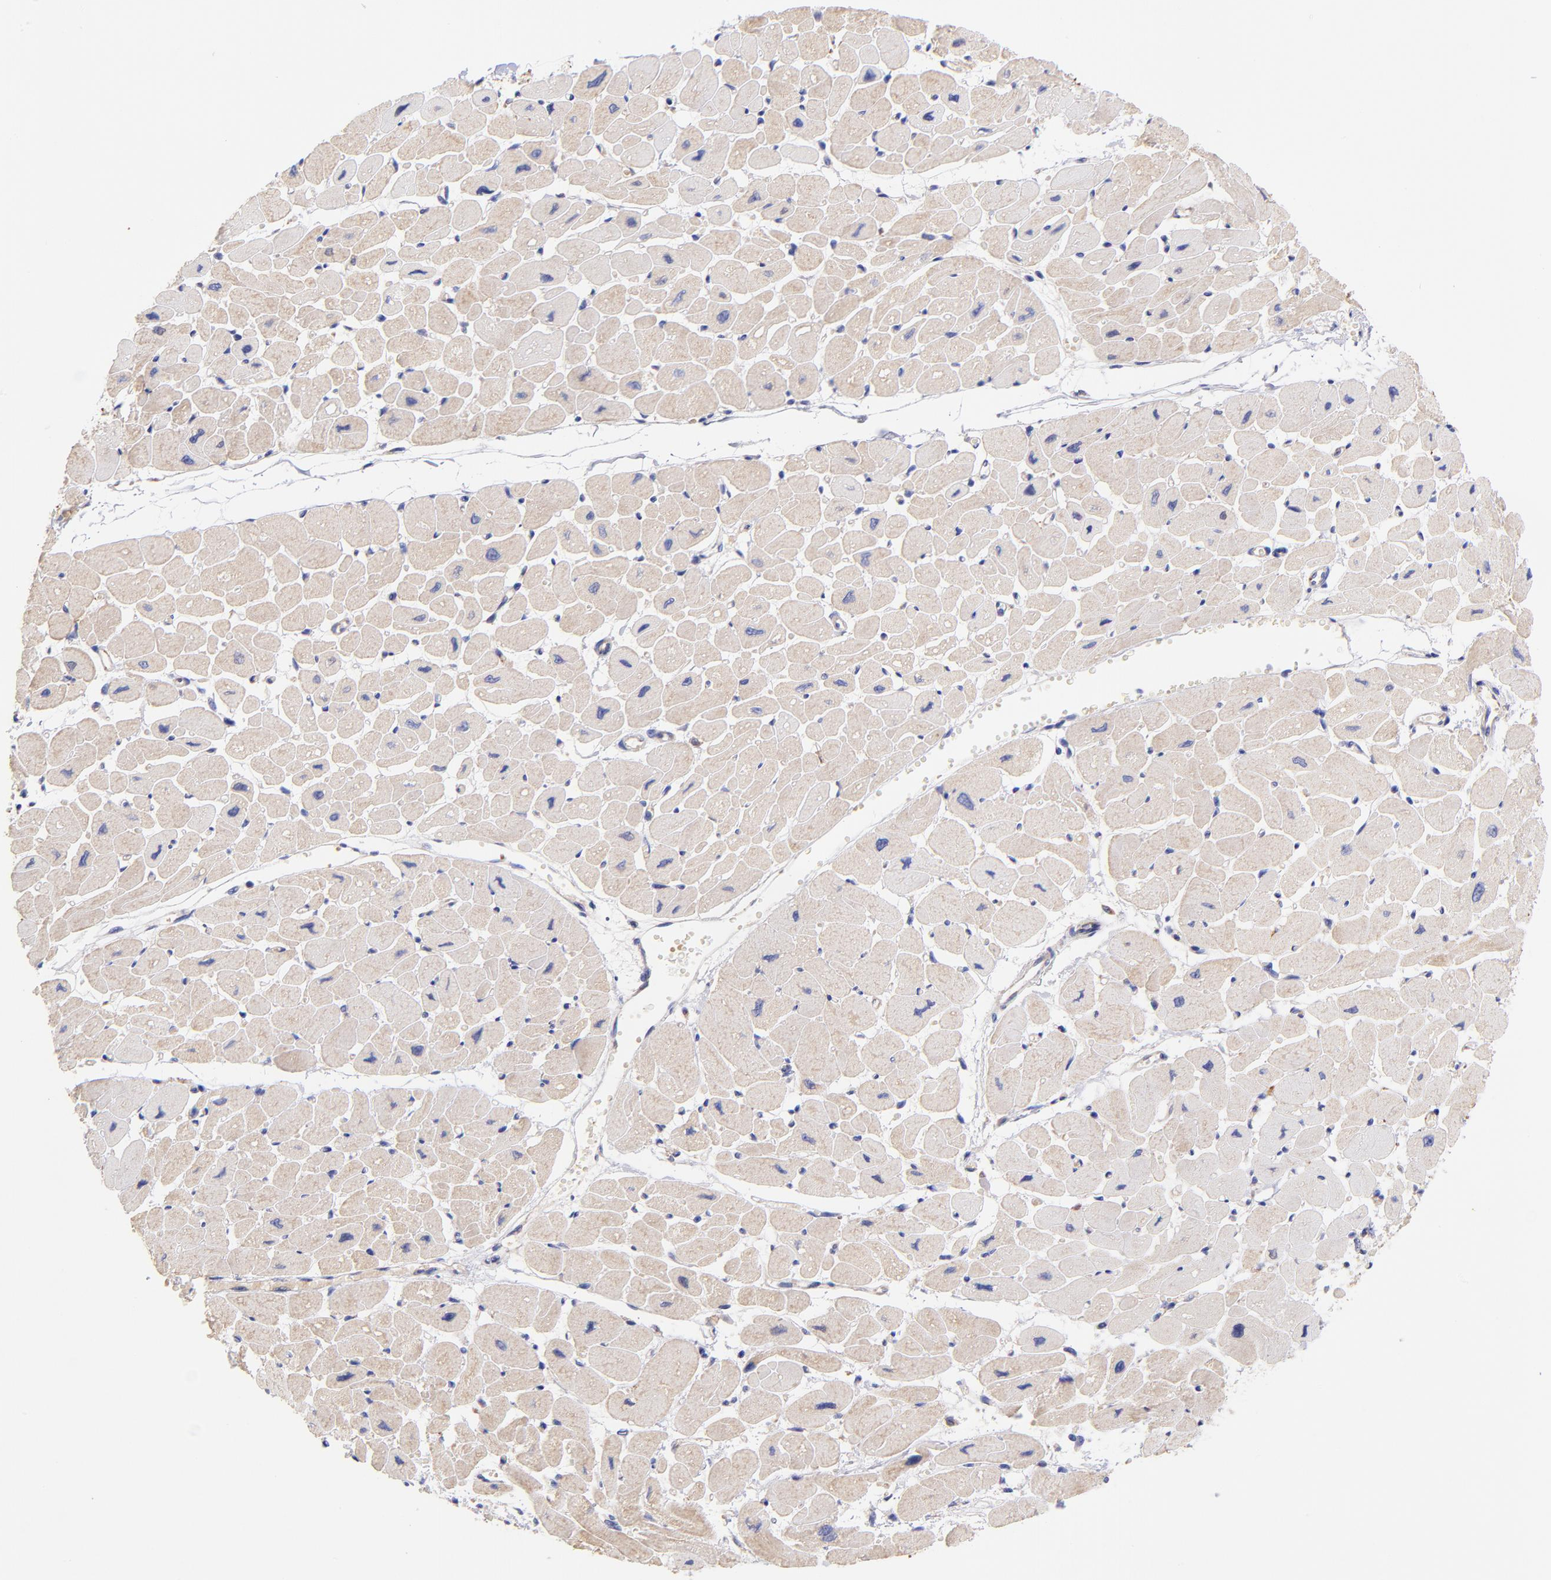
{"staining": {"intensity": "weak", "quantity": ">75%", "location": "cytoplasmic/membranous"}, "tissue": "heart muscle", "cell_type": "Cardiomyocytes", "image_type": "normal", "snomed": [{"axis": "morphology", "description": "Normal tissue, NOS"}, {"axis": "topography", "description": "Heart"}], "caption": "Immunohistochemistry of benign human heart muscle demonstrates low levels of weak cytoplasmic/membranous positivity in approximately >75% of cardiomyocytes.", "gene": "PREX1", "patient": {"sex": "female", "age": 54}}